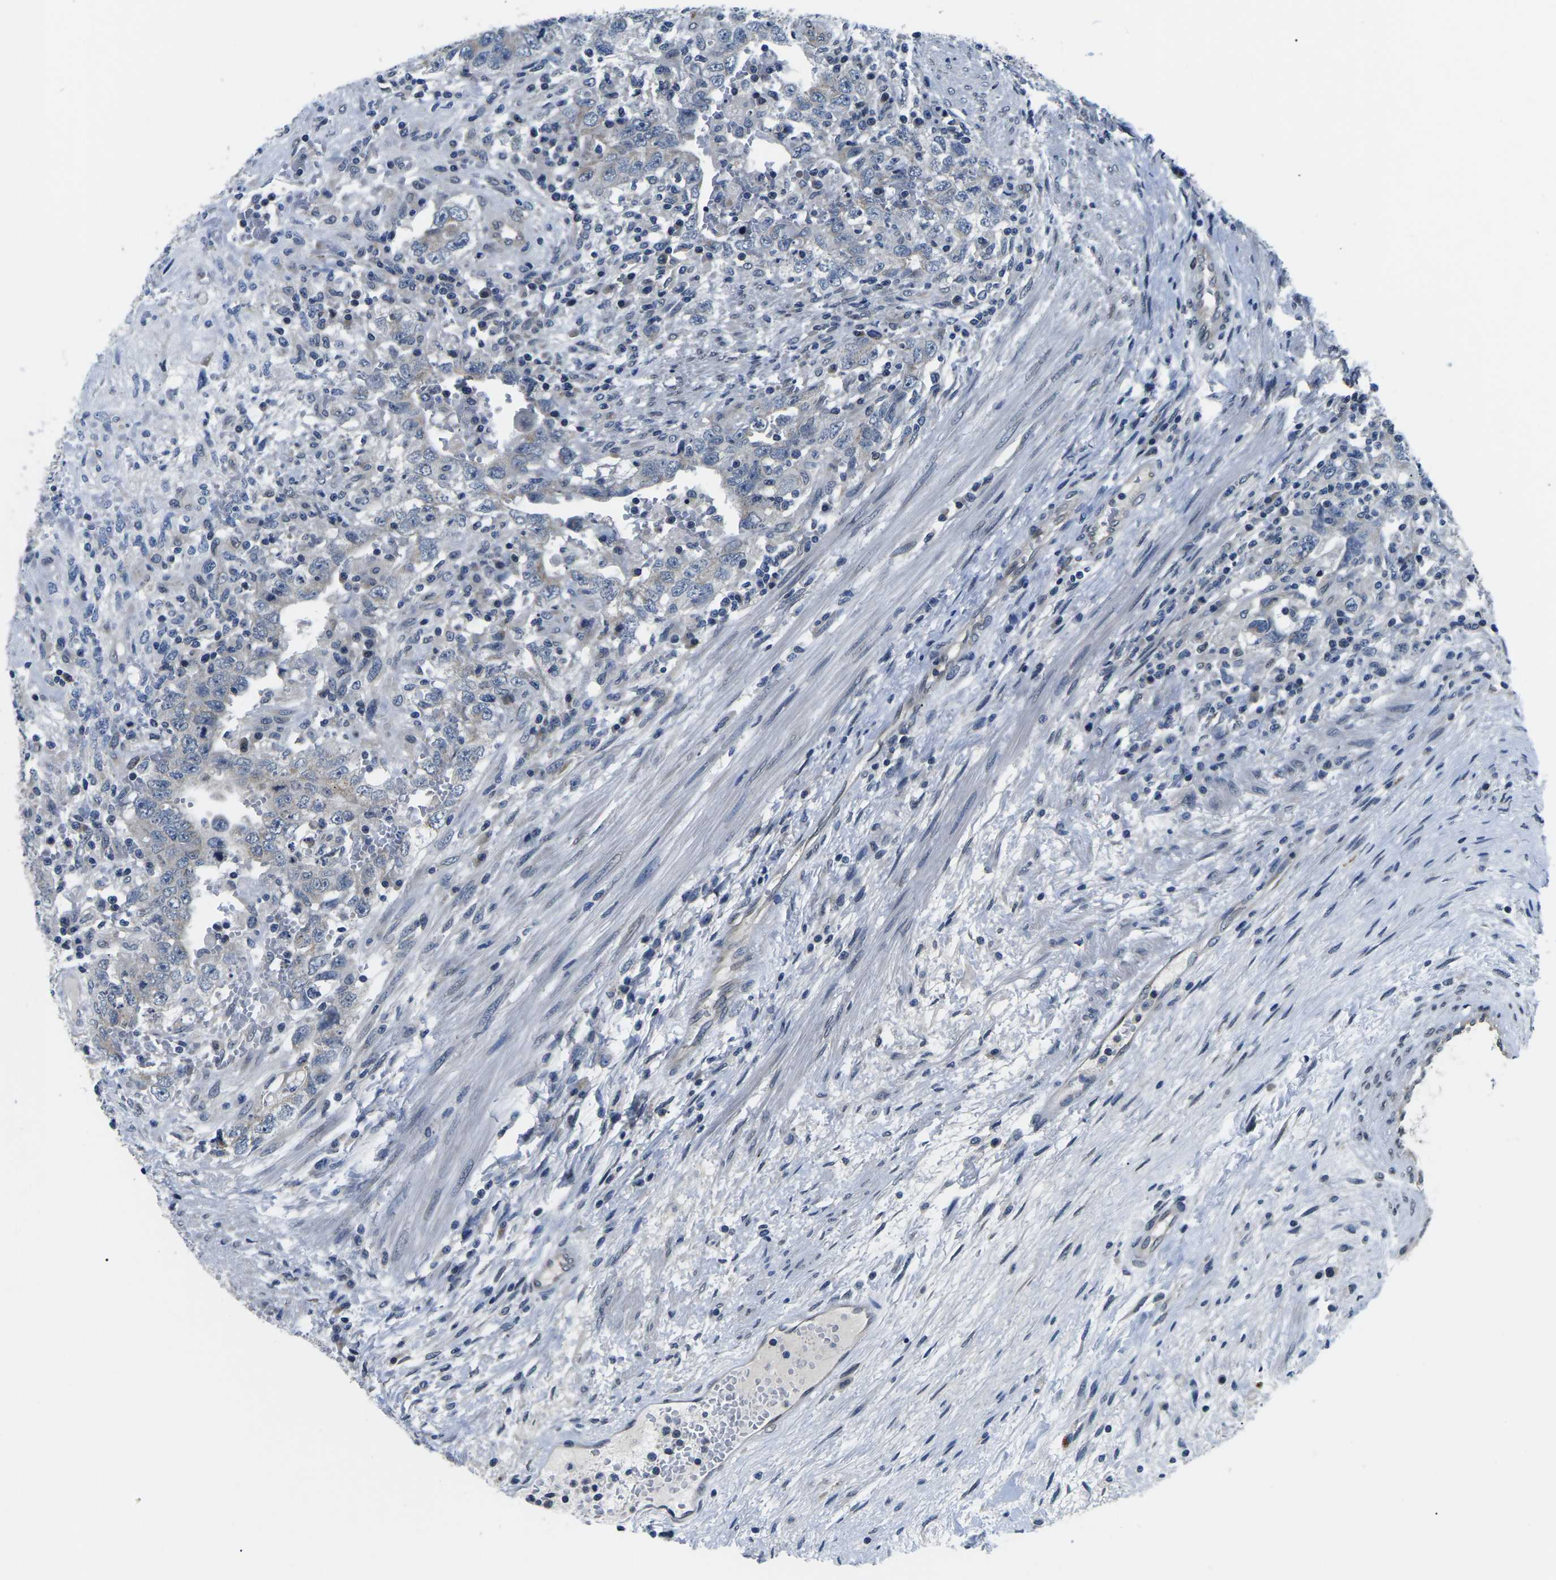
{"staining": {"intensity": "negative", "quantity": "none", "location": "none"}, "tissue": "testis cancer", "cell_type": "Tumor cells", "image_type": "cancer", "snomed": [{"axis": "morphology", "description": "Carcinoma, Embryonal, NOS"}, {"axis": "topography", "description": "Testis"}], "caption": "The histopathology image reveals no significant expression in tumor cells of embryonal carcinoma (testis). (DAB immunohistochemistry with hematoxylin counter stain).", "gene": "SNX10", "patient": {"sex": "male", "age": 26}}